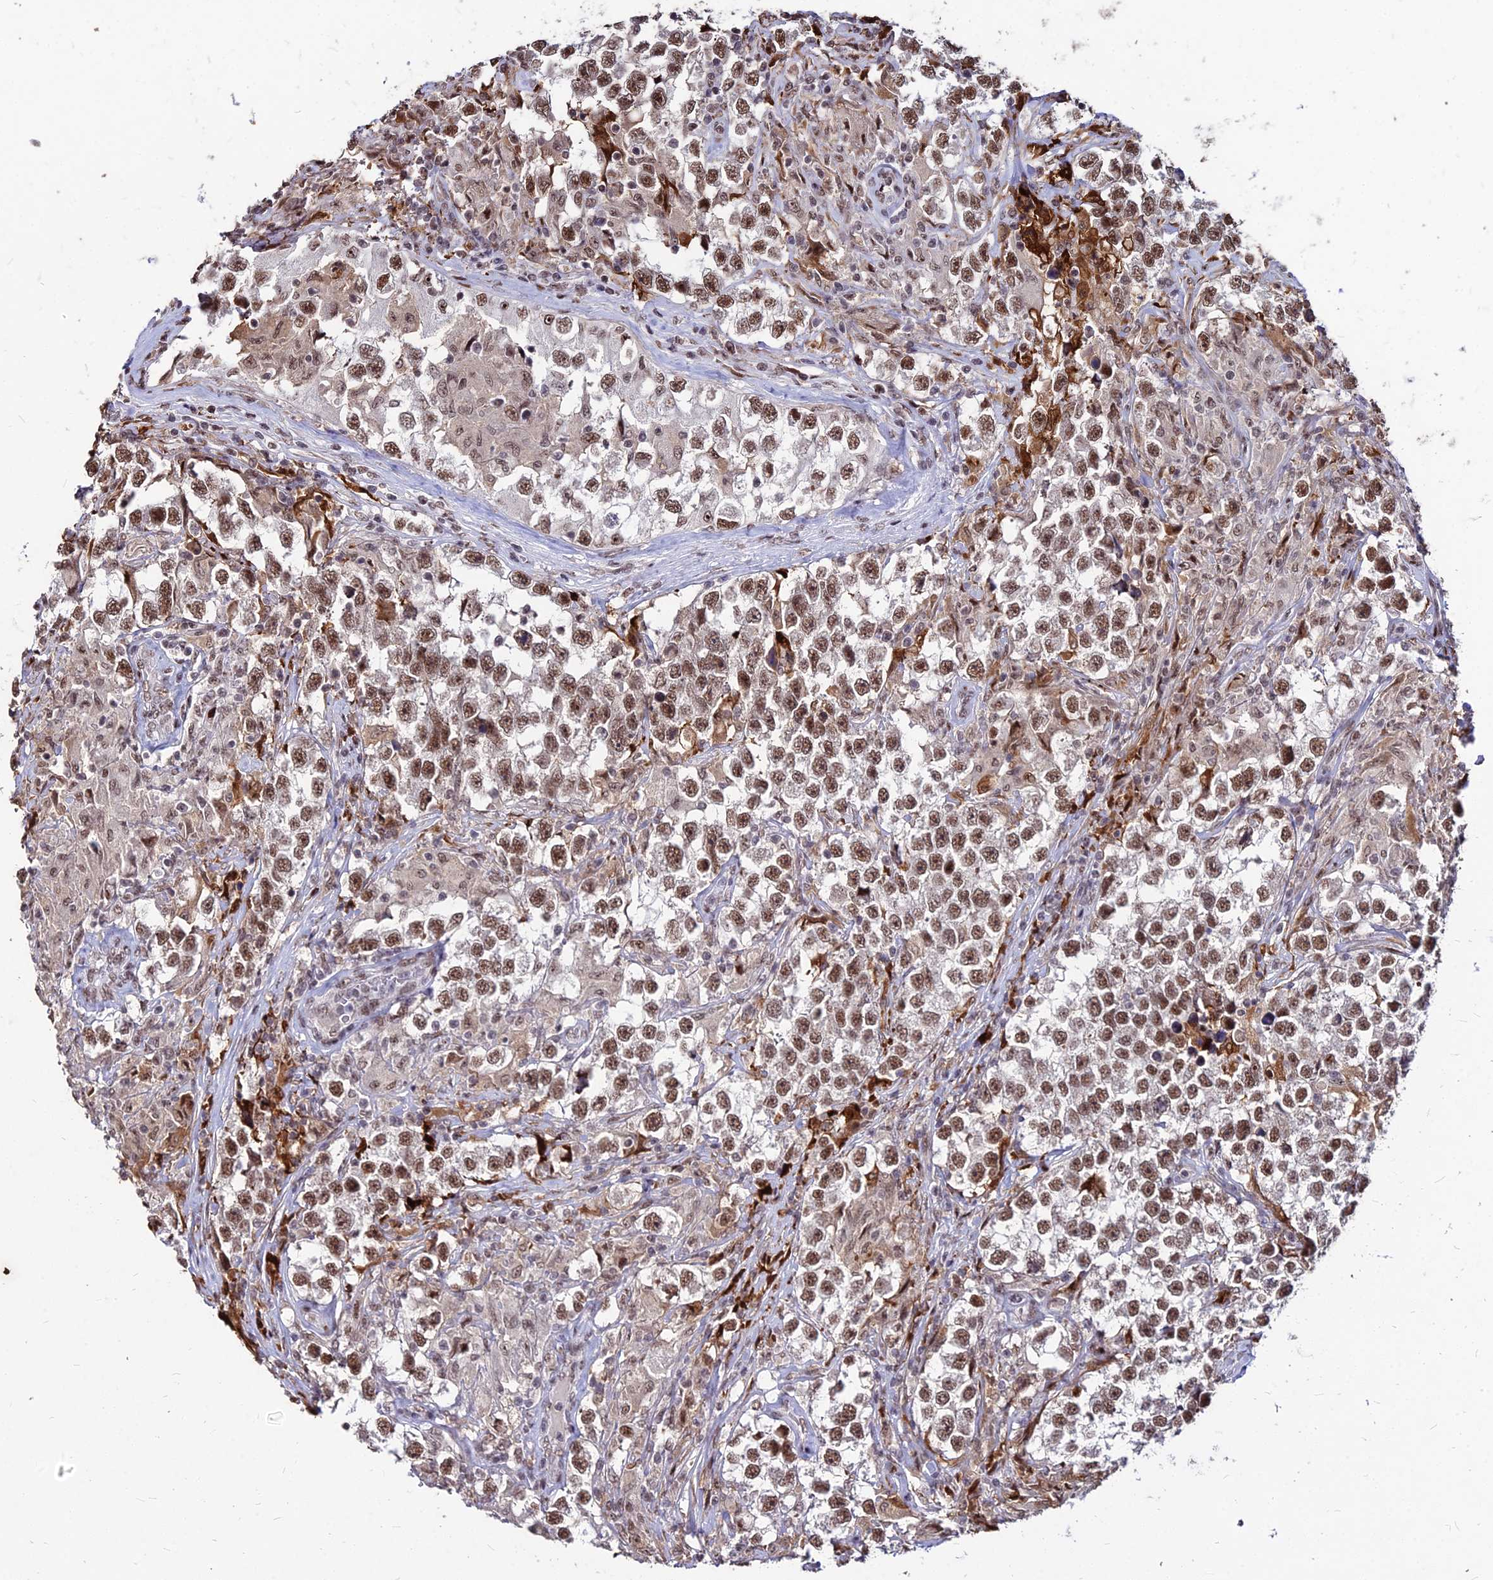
{"staining": {"intensity": "moderate", "quantity": ">75%", "location": "nuclear"}, "tissue": "testis cancer", "cell_type": "Tumor cells", "image_type": "cancer", "snomed": [{"axis": "morphology", "description": "Seminoma, NOS"}, {"axis": "topography", "description": "Testis"}], "caption": "A photomicrograph of human testis cancer (seminoma) stained for a protein demonstrates moderate nuclear brown staining in tumor cells. (Brightfield microscopy of DAB IHC at high magnification).", "gene": "ZBED4", "patient": {"sex": "male", "age": 46}}